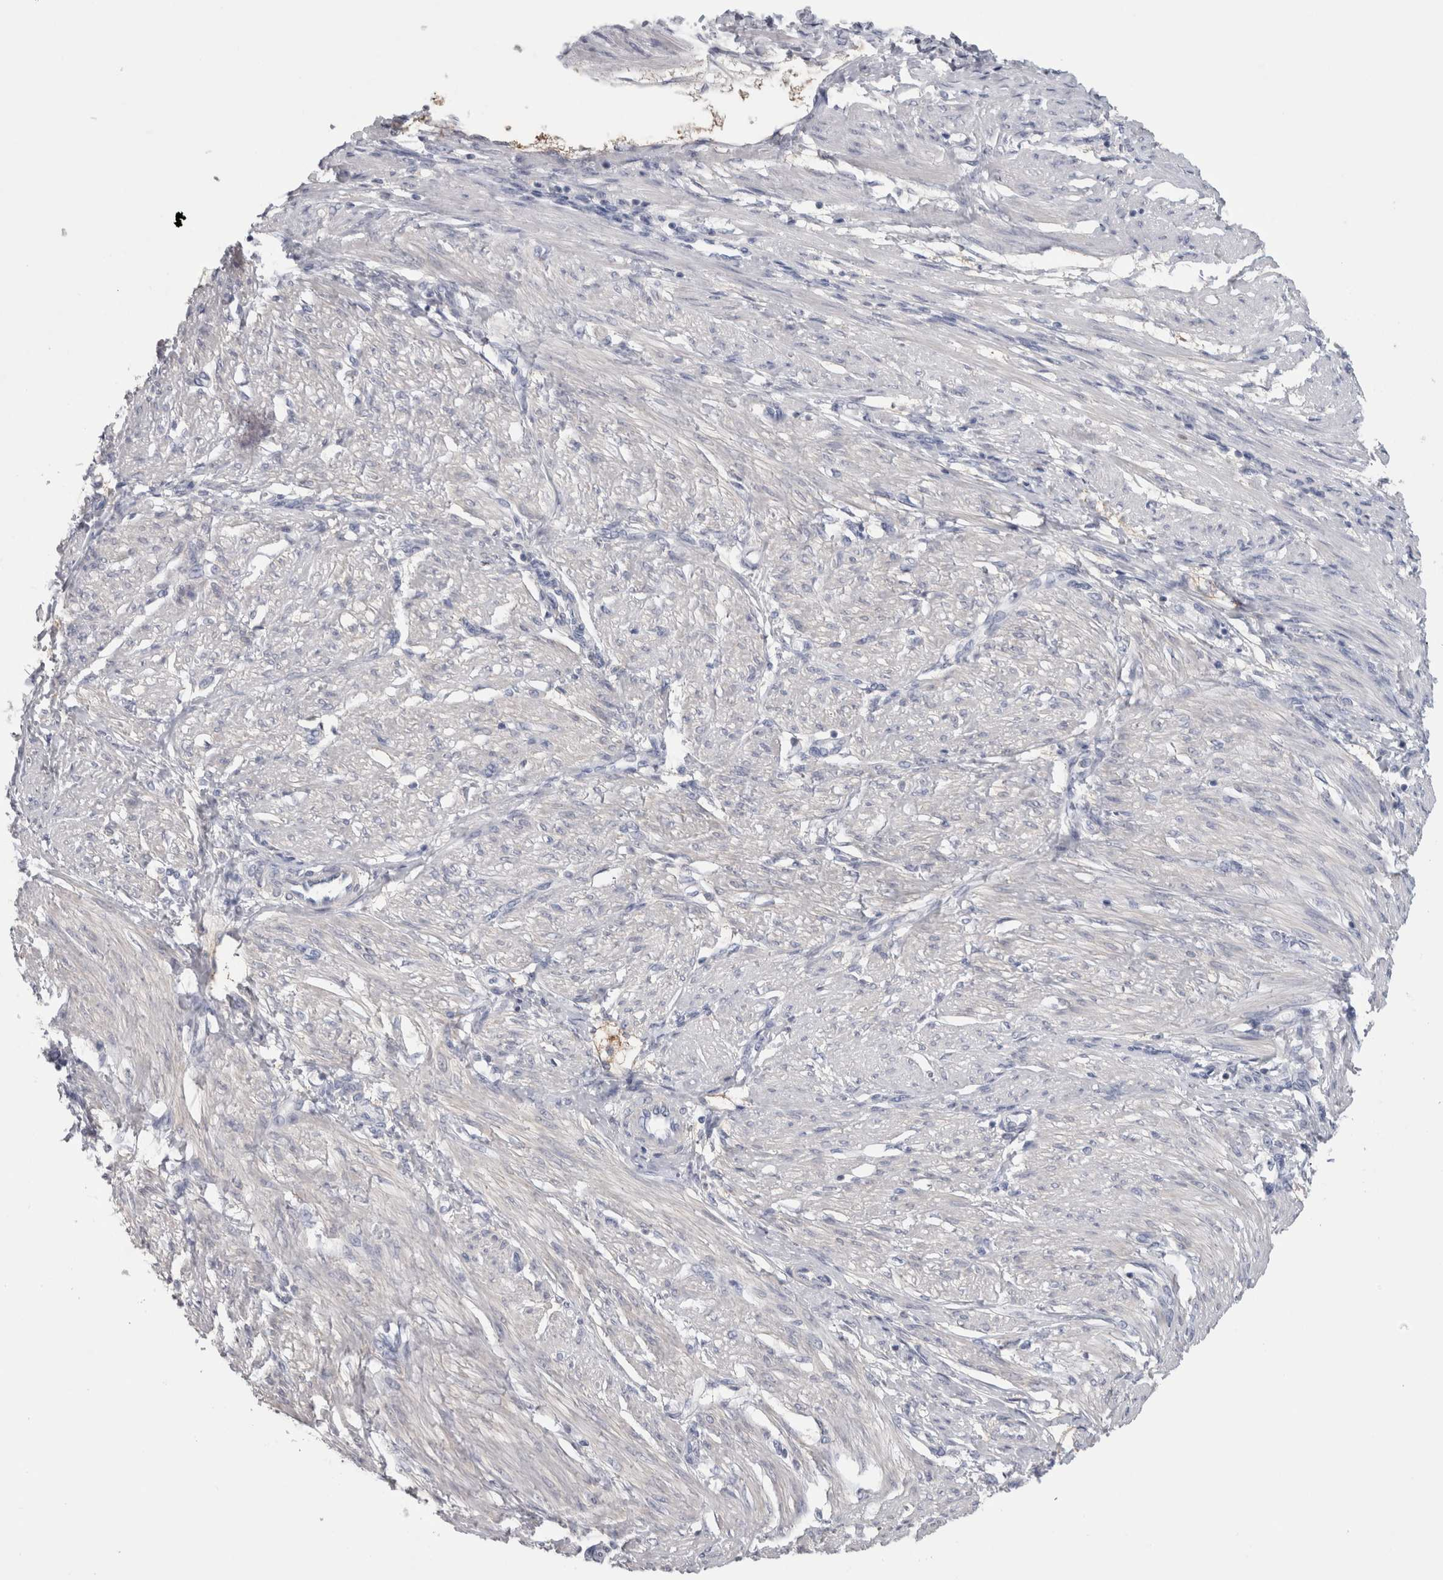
{"staining": {"intensity": "negative", "quantity": "none", "location": "none"}, "tissue": "endometrial cancer", "cell_type": "Tumor cells", "image_type": "cancer", "snomed": [{"axis": "morphology", "description": "Adenocarcinoma, NOS"}, {"axis": "topography", "description": "Endometrium"}], "caption": "An immunohistochemistry (IHC) photomicrograph of endometrial adenocarcinoma is shown. There is no staining in tumor cells of endometrial adenocarcinoma. The staining was performed using DAB to visualize the protein expression in brown, while the nuclei were stained in blue with hematoxylin (Magnification: 20x).", "gene": "SCRN1", "patient": {"sex": "female", "age": 32}}